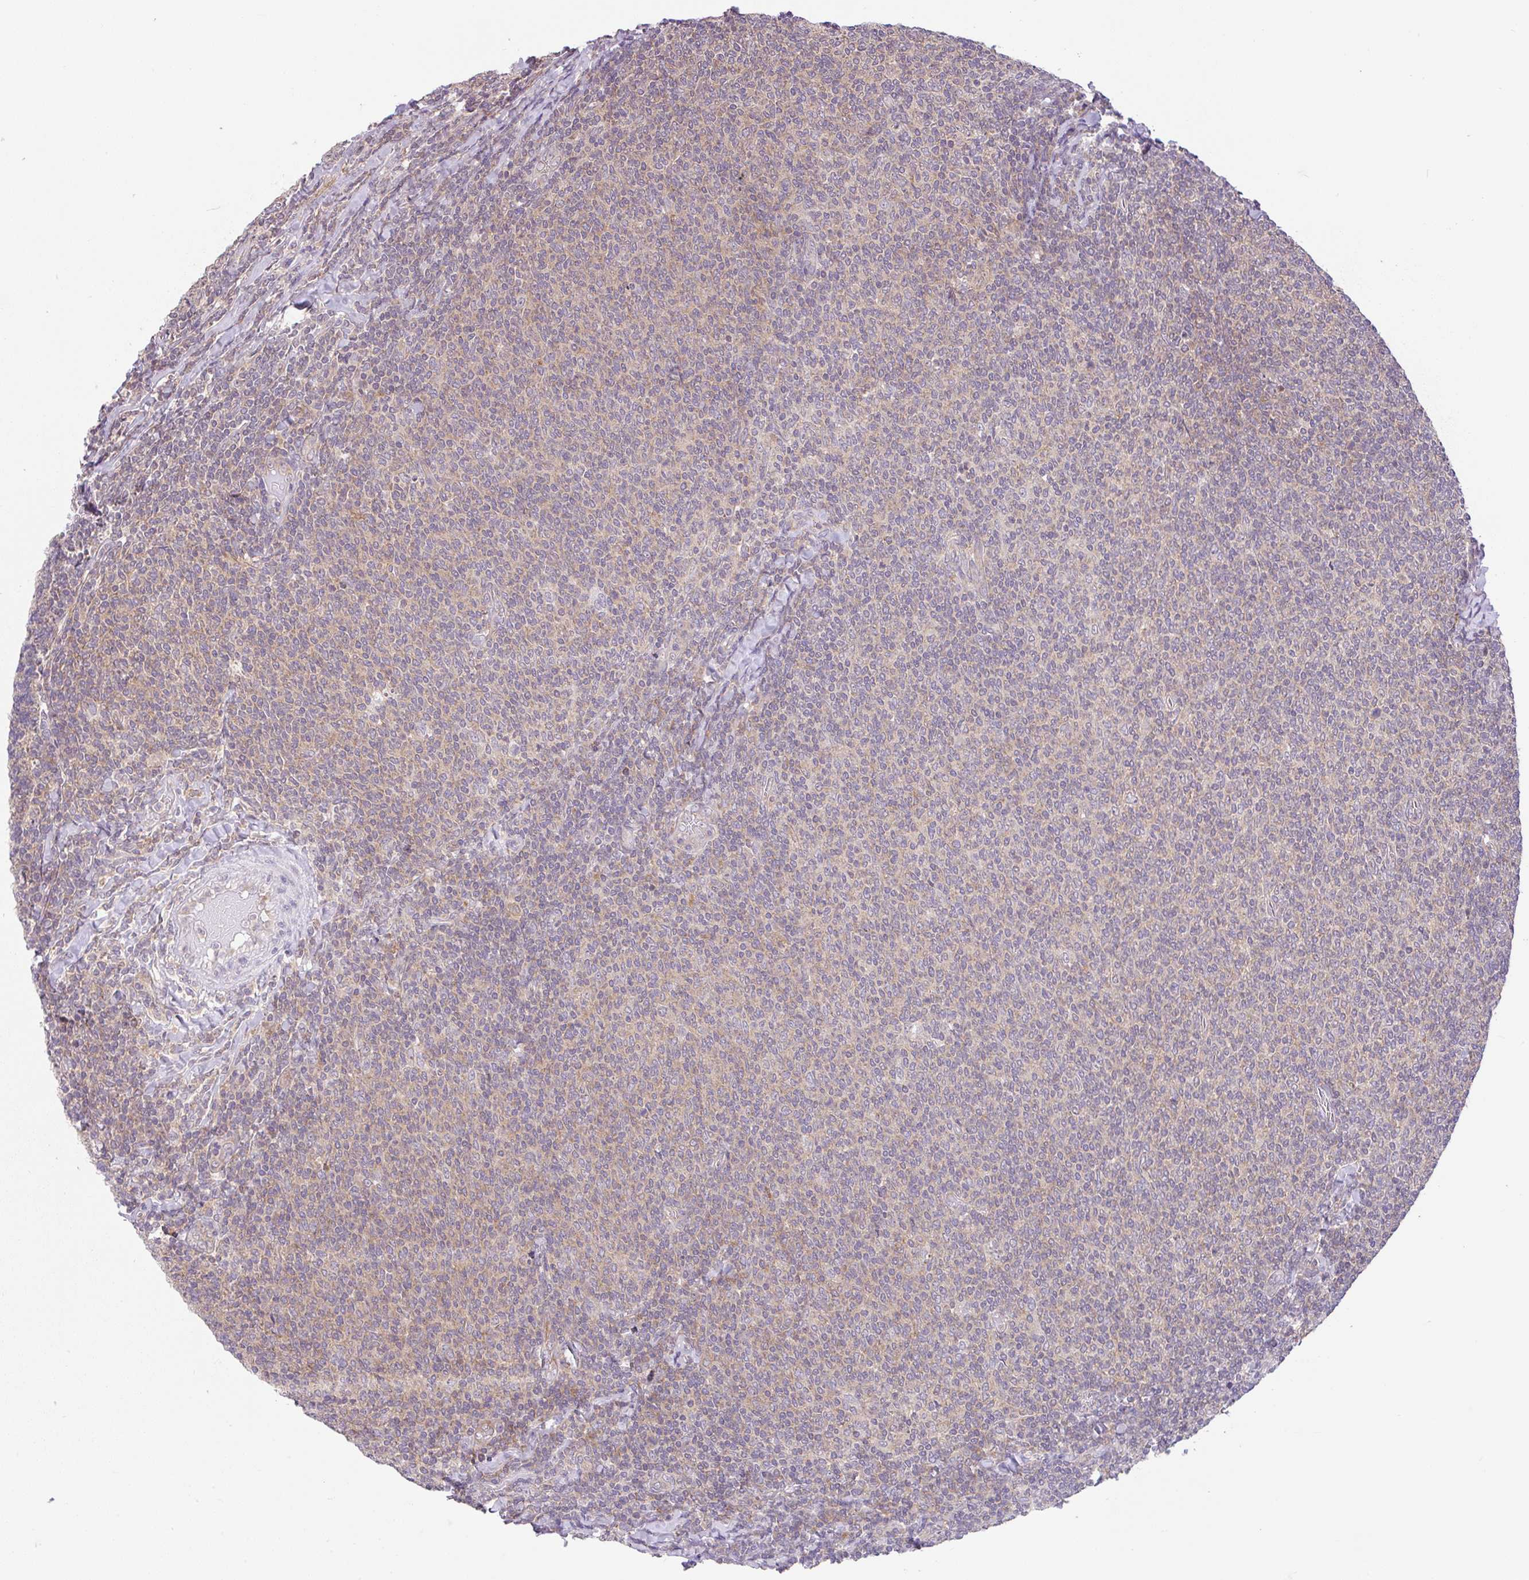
{"staining": {"intensity": "weak", "quantity": "<25%", "location": "cytoplasmic/membranous"}, "tissue": "lymphoma", "cell_type": "Tumor cells", "image_type": "cancer", "snomed": [{"axis": "morphology", "description": "Malignant lymphoma, non-Hodgkin's type, Low grade"}, {"axis": "topography", "description": "Lymph node"}], "caption": "Human lymphoma stained for a protein using immunohistochemistry shows no staining in tumor cells.", "gene": "RALBP1", "patient": {"sex": "male", "age": 52}}